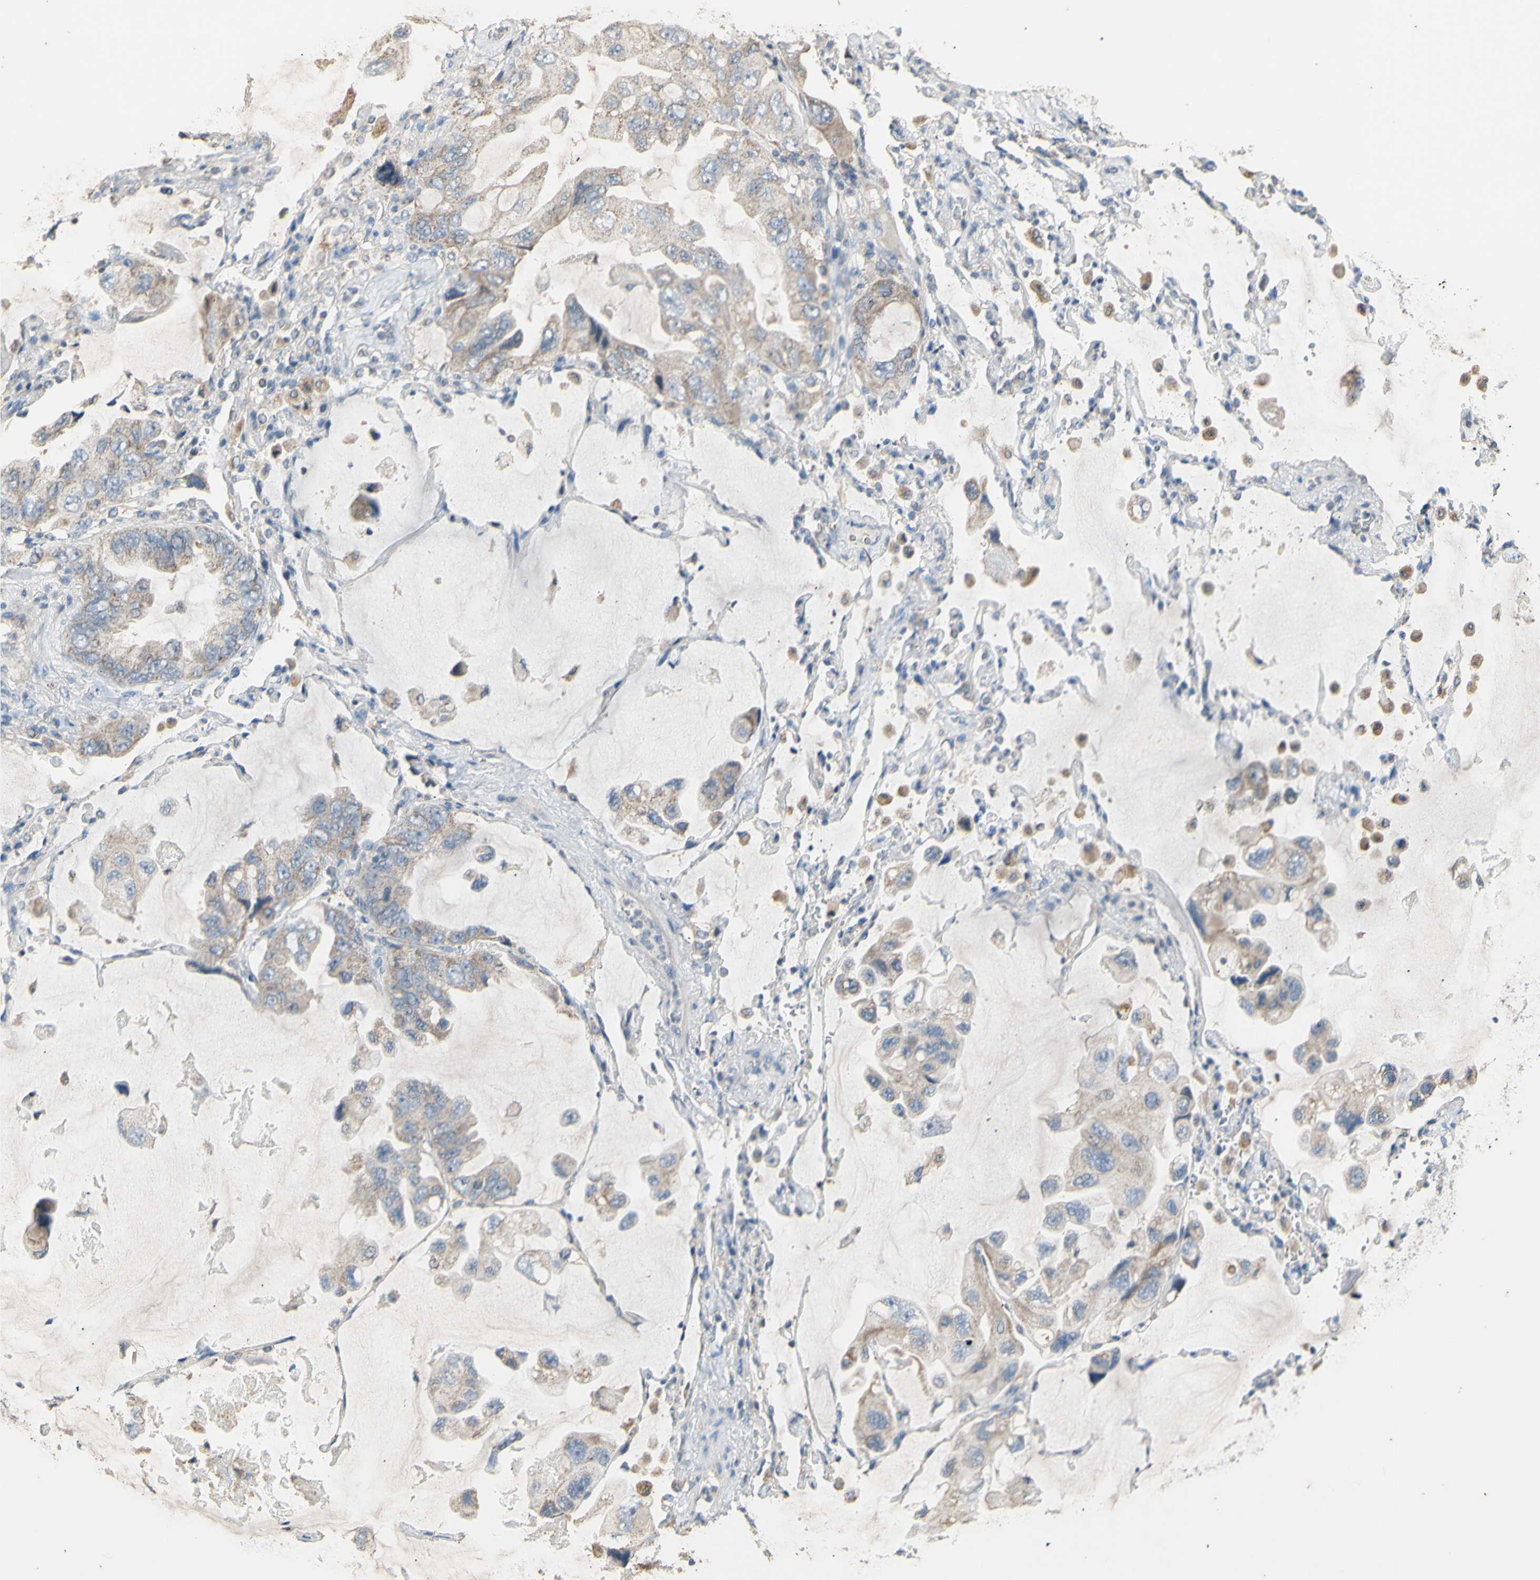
{"staining": {"intensity": "weak", "quantity": "25%-75%", "location": "cytoplasmic/membranous"}, "tissue": "lung cancer", "cell_type": "Tumor cells", "image_type": "cancer", "snomed": [{"axis": "morphology", "description": "Squamous cell carcinoma, NOS"}, {"axis": "topography", "description": "Lung"}], "caption": "Lung squamous cell carcinoma stained with a protein marker displays weak staining in tumor cells.", "gene": "PTGIS", "patient": {"sex": "female", "age": 73}}